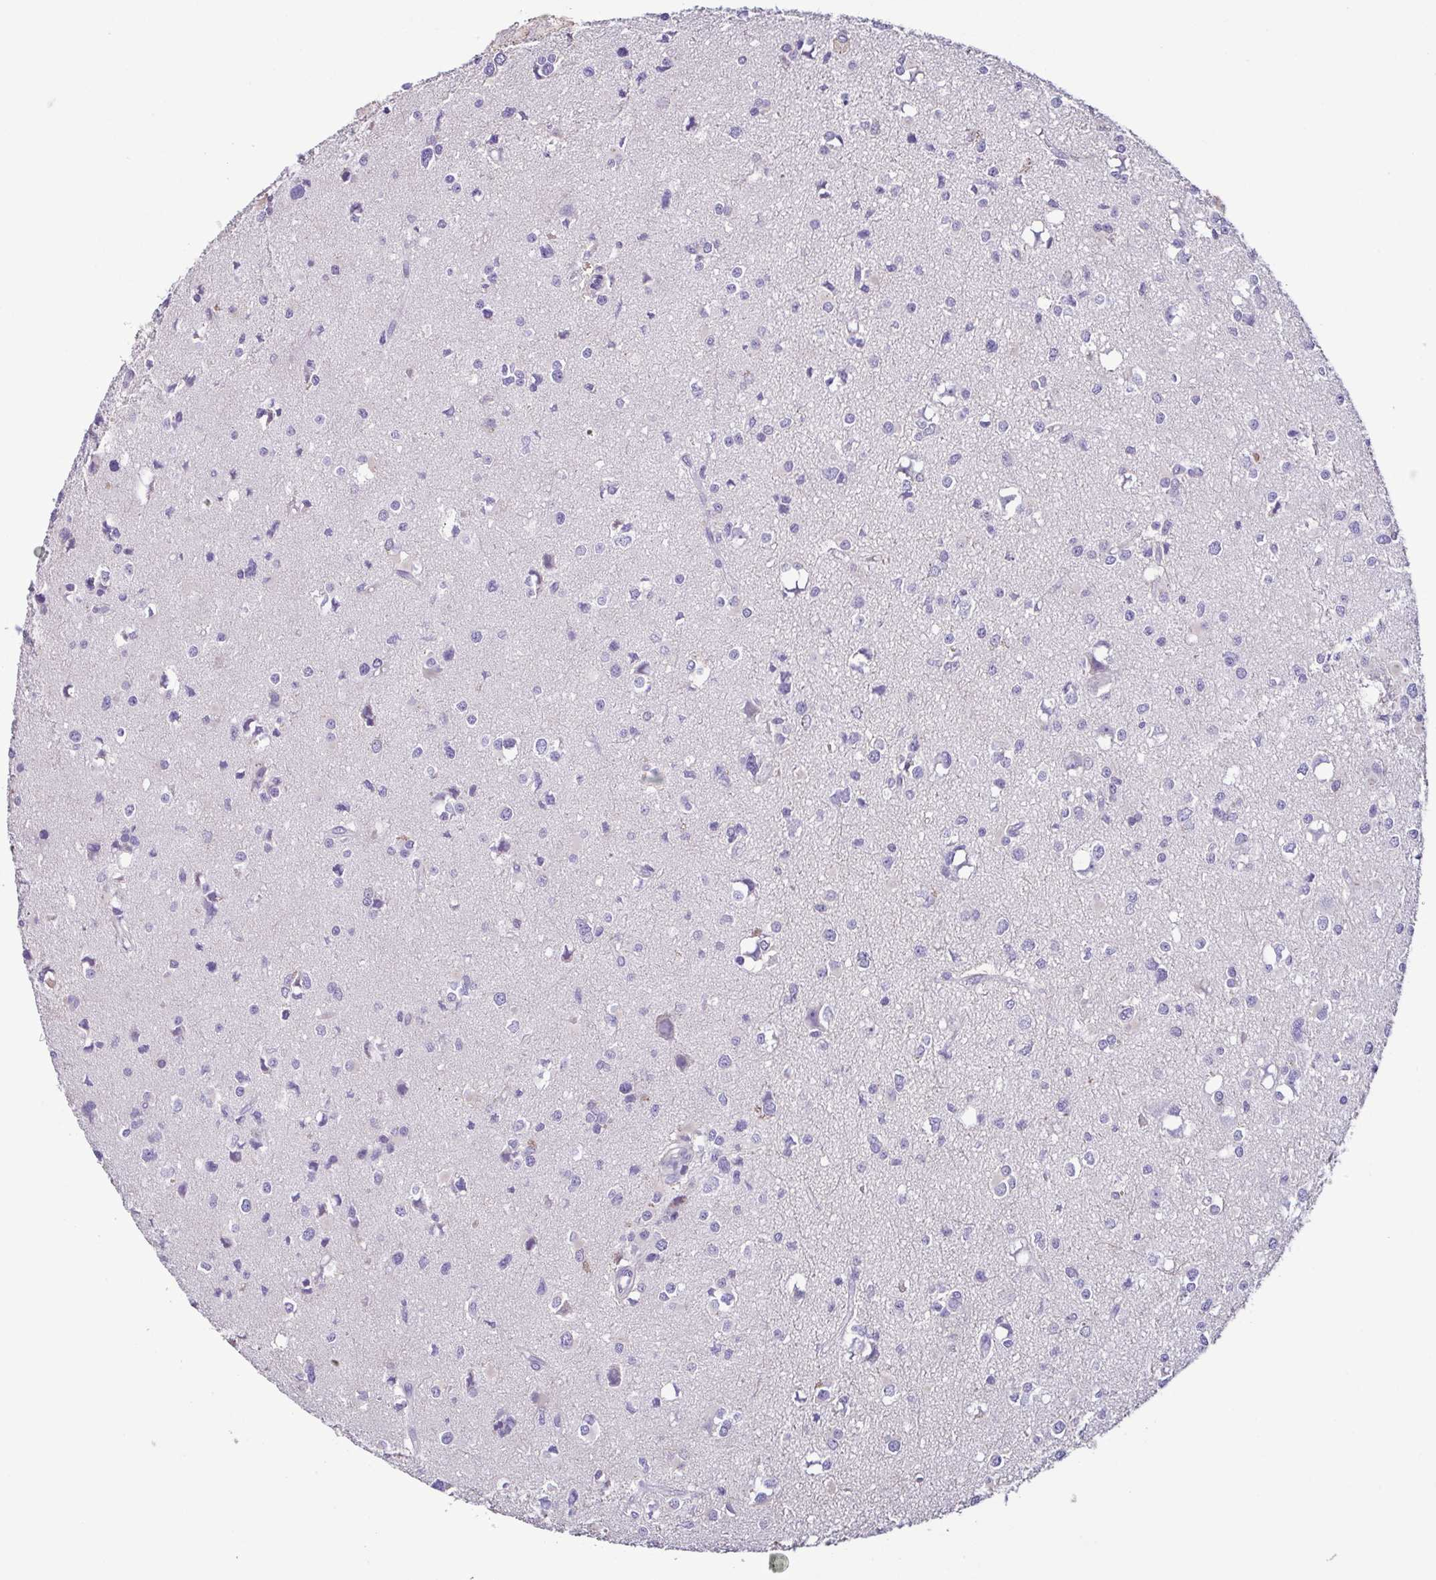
{"staining": {"intensity": "negative", "quantity": "none", "location": "none"}, "tissue": "glioma", "cell_type": "Tumor cells", "image_type": "cancer", "snomed": [{"axis": "morphology", "description": "Glioma, malignant, High grade"}, {"axis": "topography", "description": "Brain"}], "caption": "An image of high-grade glioma (malignant) stained for a protein demonstrates no brown staining in tumor cells.", "gene": "TERT", "patient": {"sex": "male", "age": 54}}